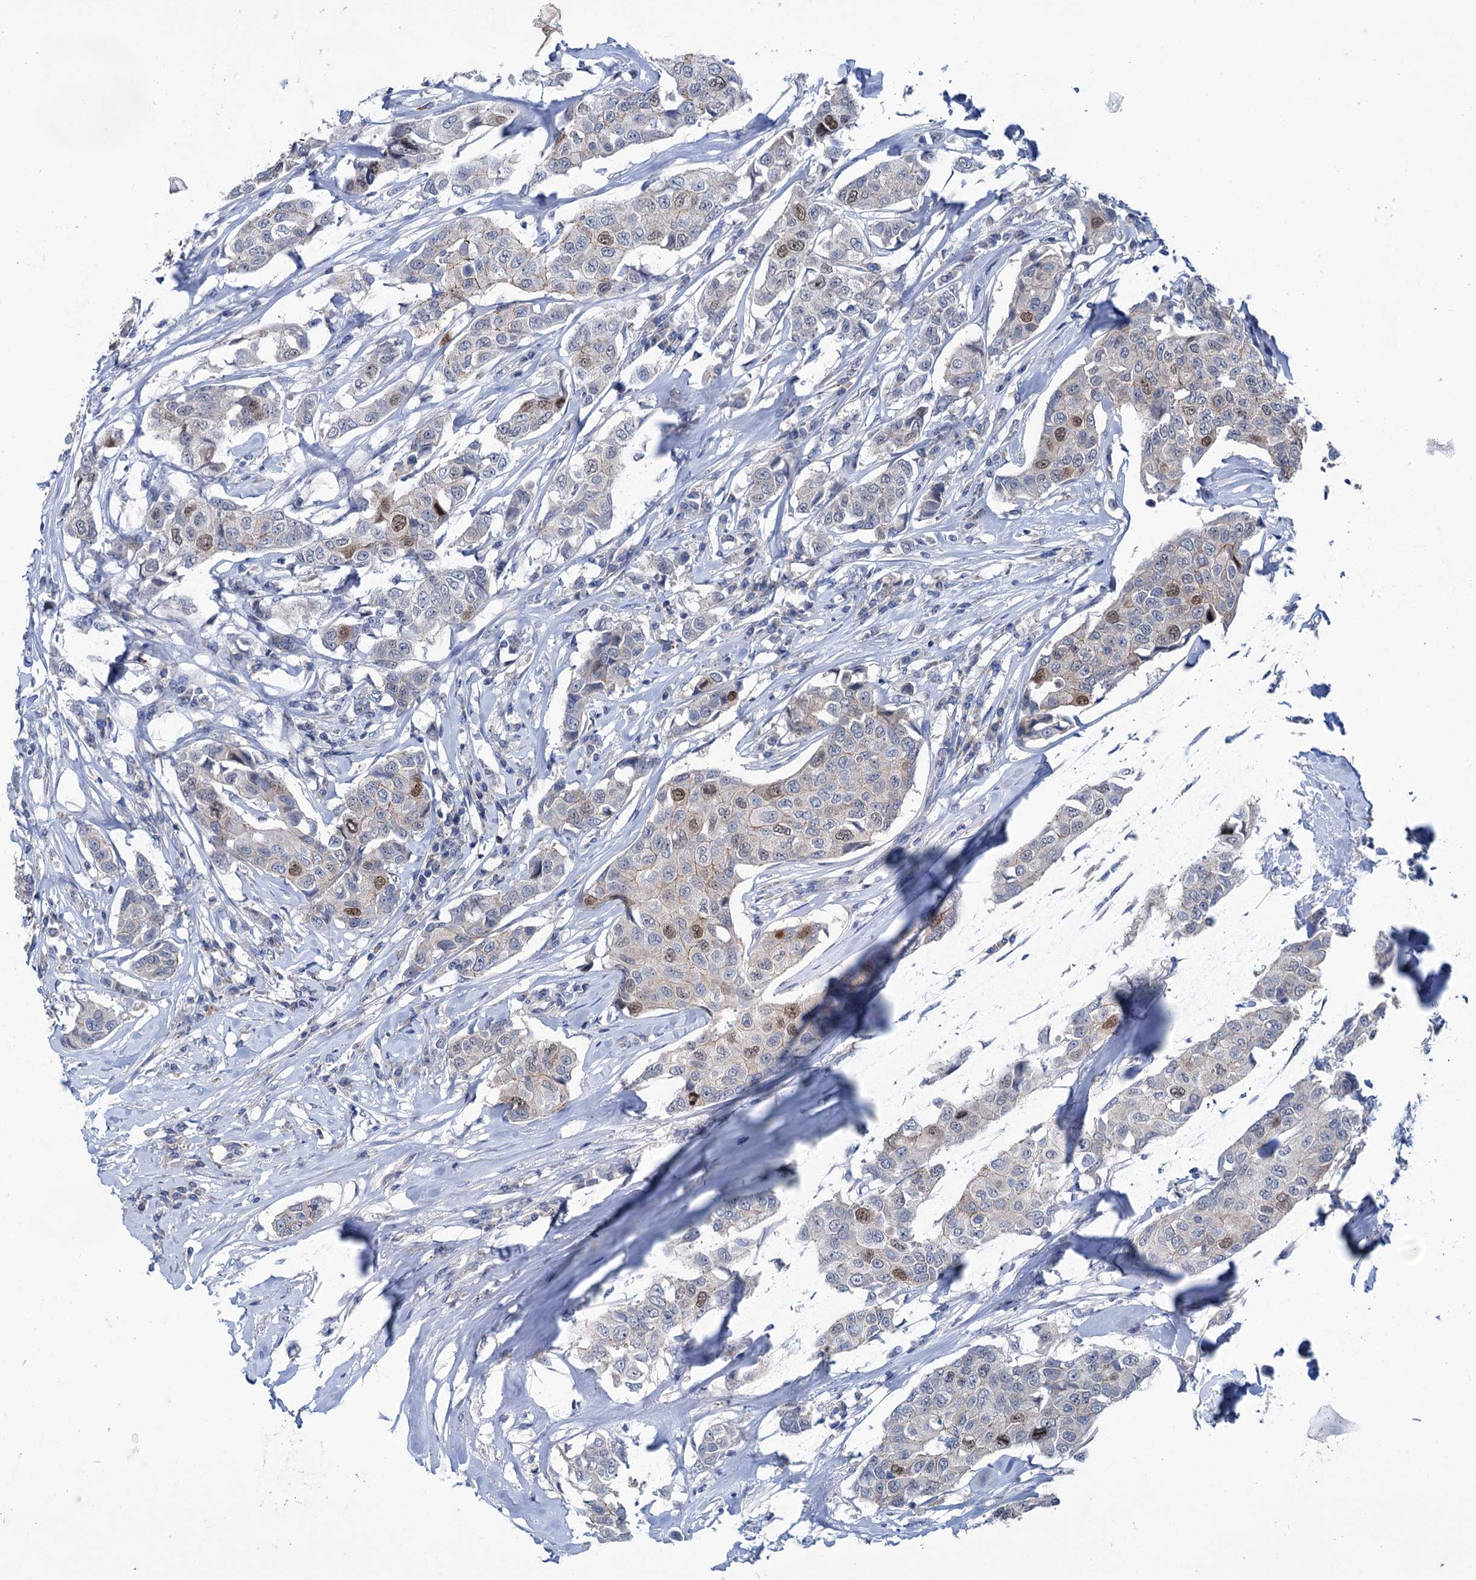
{"staining": {"intensity": "moderate", "quantity": "<25%", "location": "nuclear"}, "tissue": "breast cancer", "cell_type": "Tumor cells", "image_type": "cancer", "snomed": [{"axis": "morphology", "description": "Duct carcinoma"}, {"axis": "topography", "description": "Breast"}], "caption": "Invasive ductal carcinoma (breast) stained for a protein (brown) displays moderate nuclear positive expression in approximately <25% of tumor cells.", "gene": "FAM111B", "patient": {"sex": "female", "age": 80}}